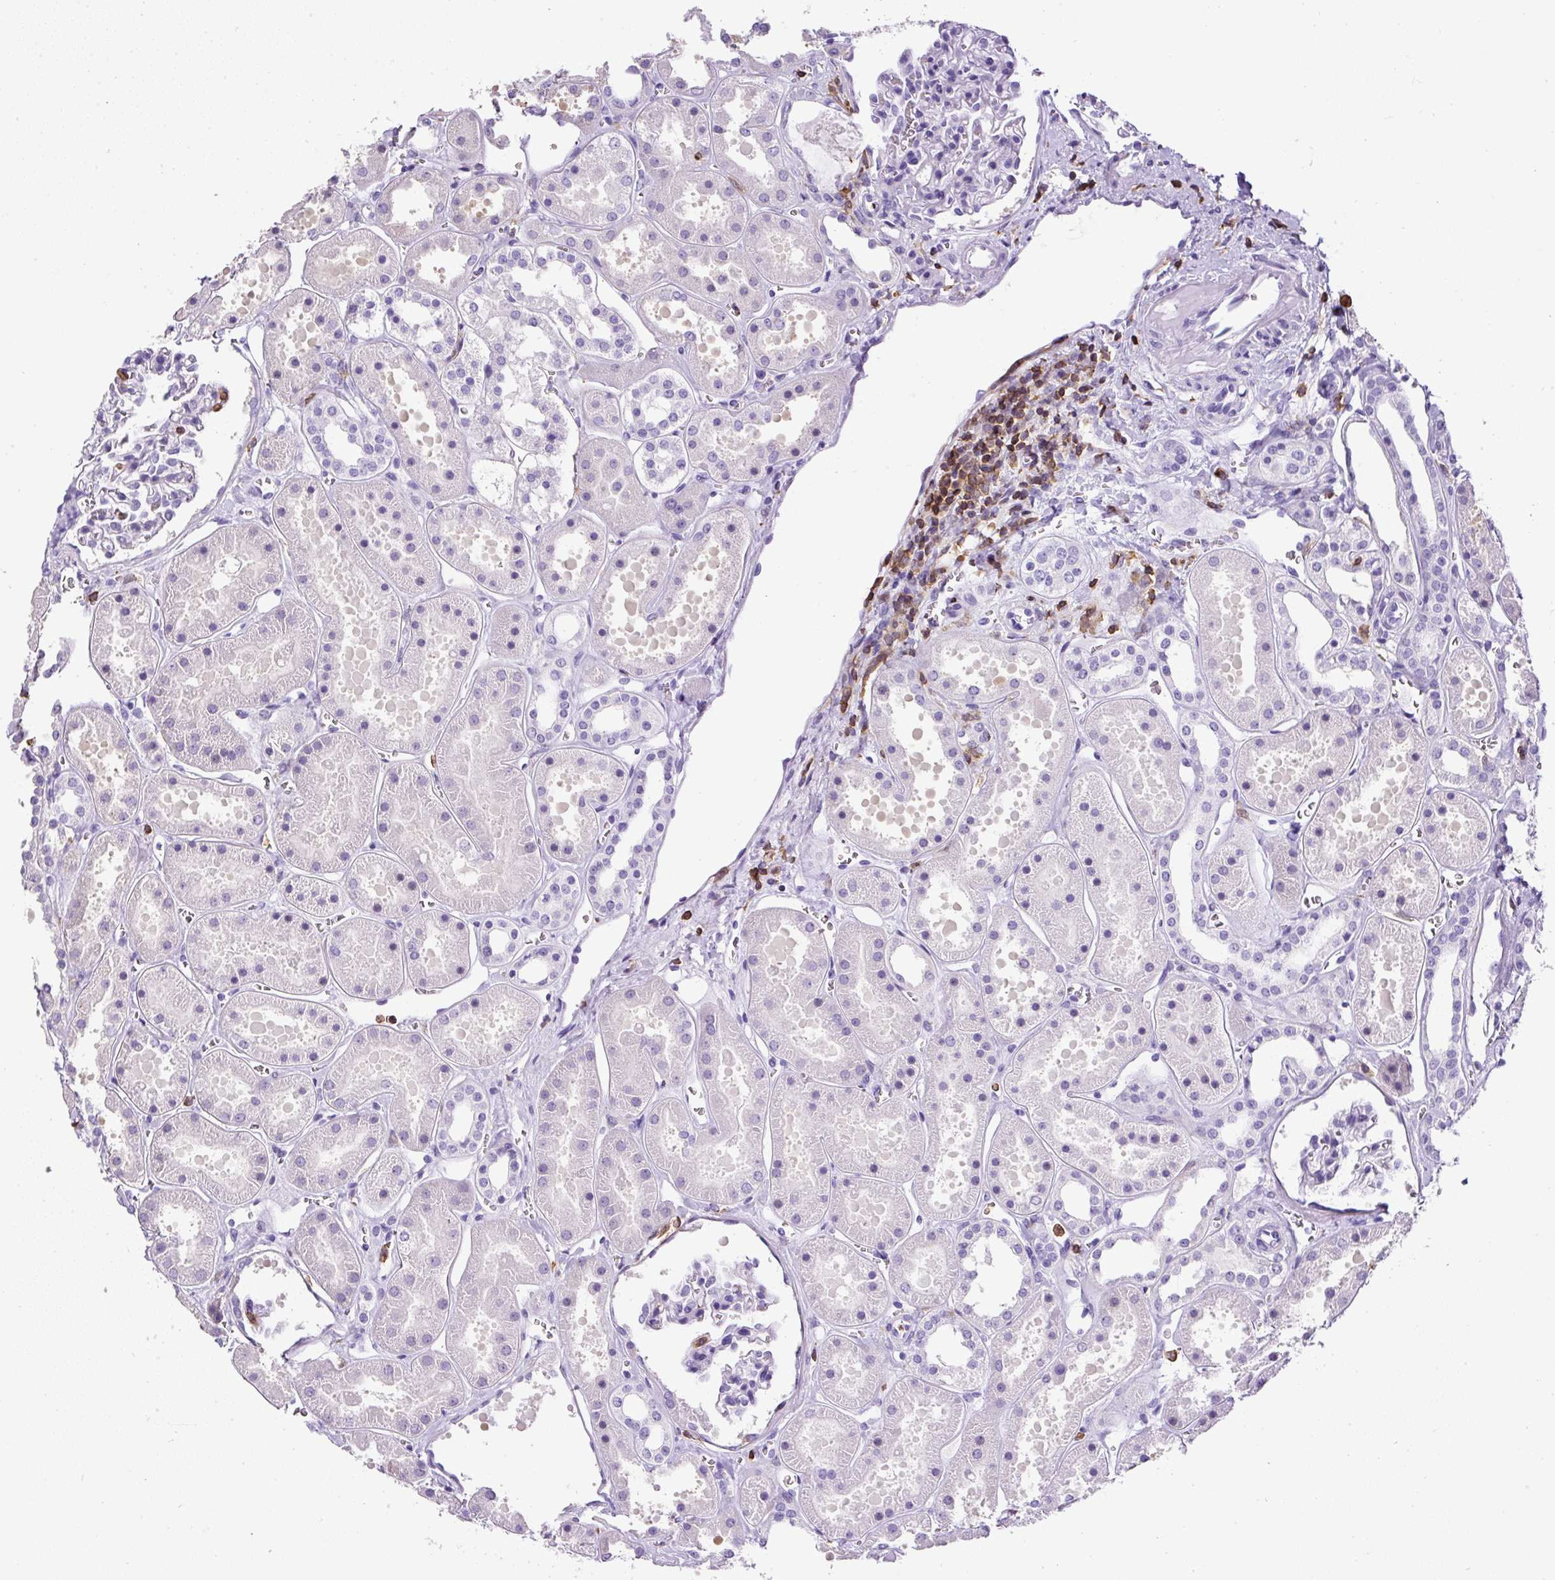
{"staining": {"intensity": "negative", "quantity": "none", "location": "none"}, "tissue": "kidney", "cell_type": "Cells in glomeruli", "image_type": "normal", "snomed": [{"axis": "morphology", "description": "Normal tissue, NOS"}, {"axis": "topography", "description": "Kidney"}], "caption": "High magnification brightfield microscopy of unremarkable kidney stained with DAB (brown) and counterstained with hematoxylin (blue): cells in glomeruli show no significant positivity. (DAB IHC, high magnification).", "gene": "FAM228B", "patient": {"sex": "female", "age": 41}}